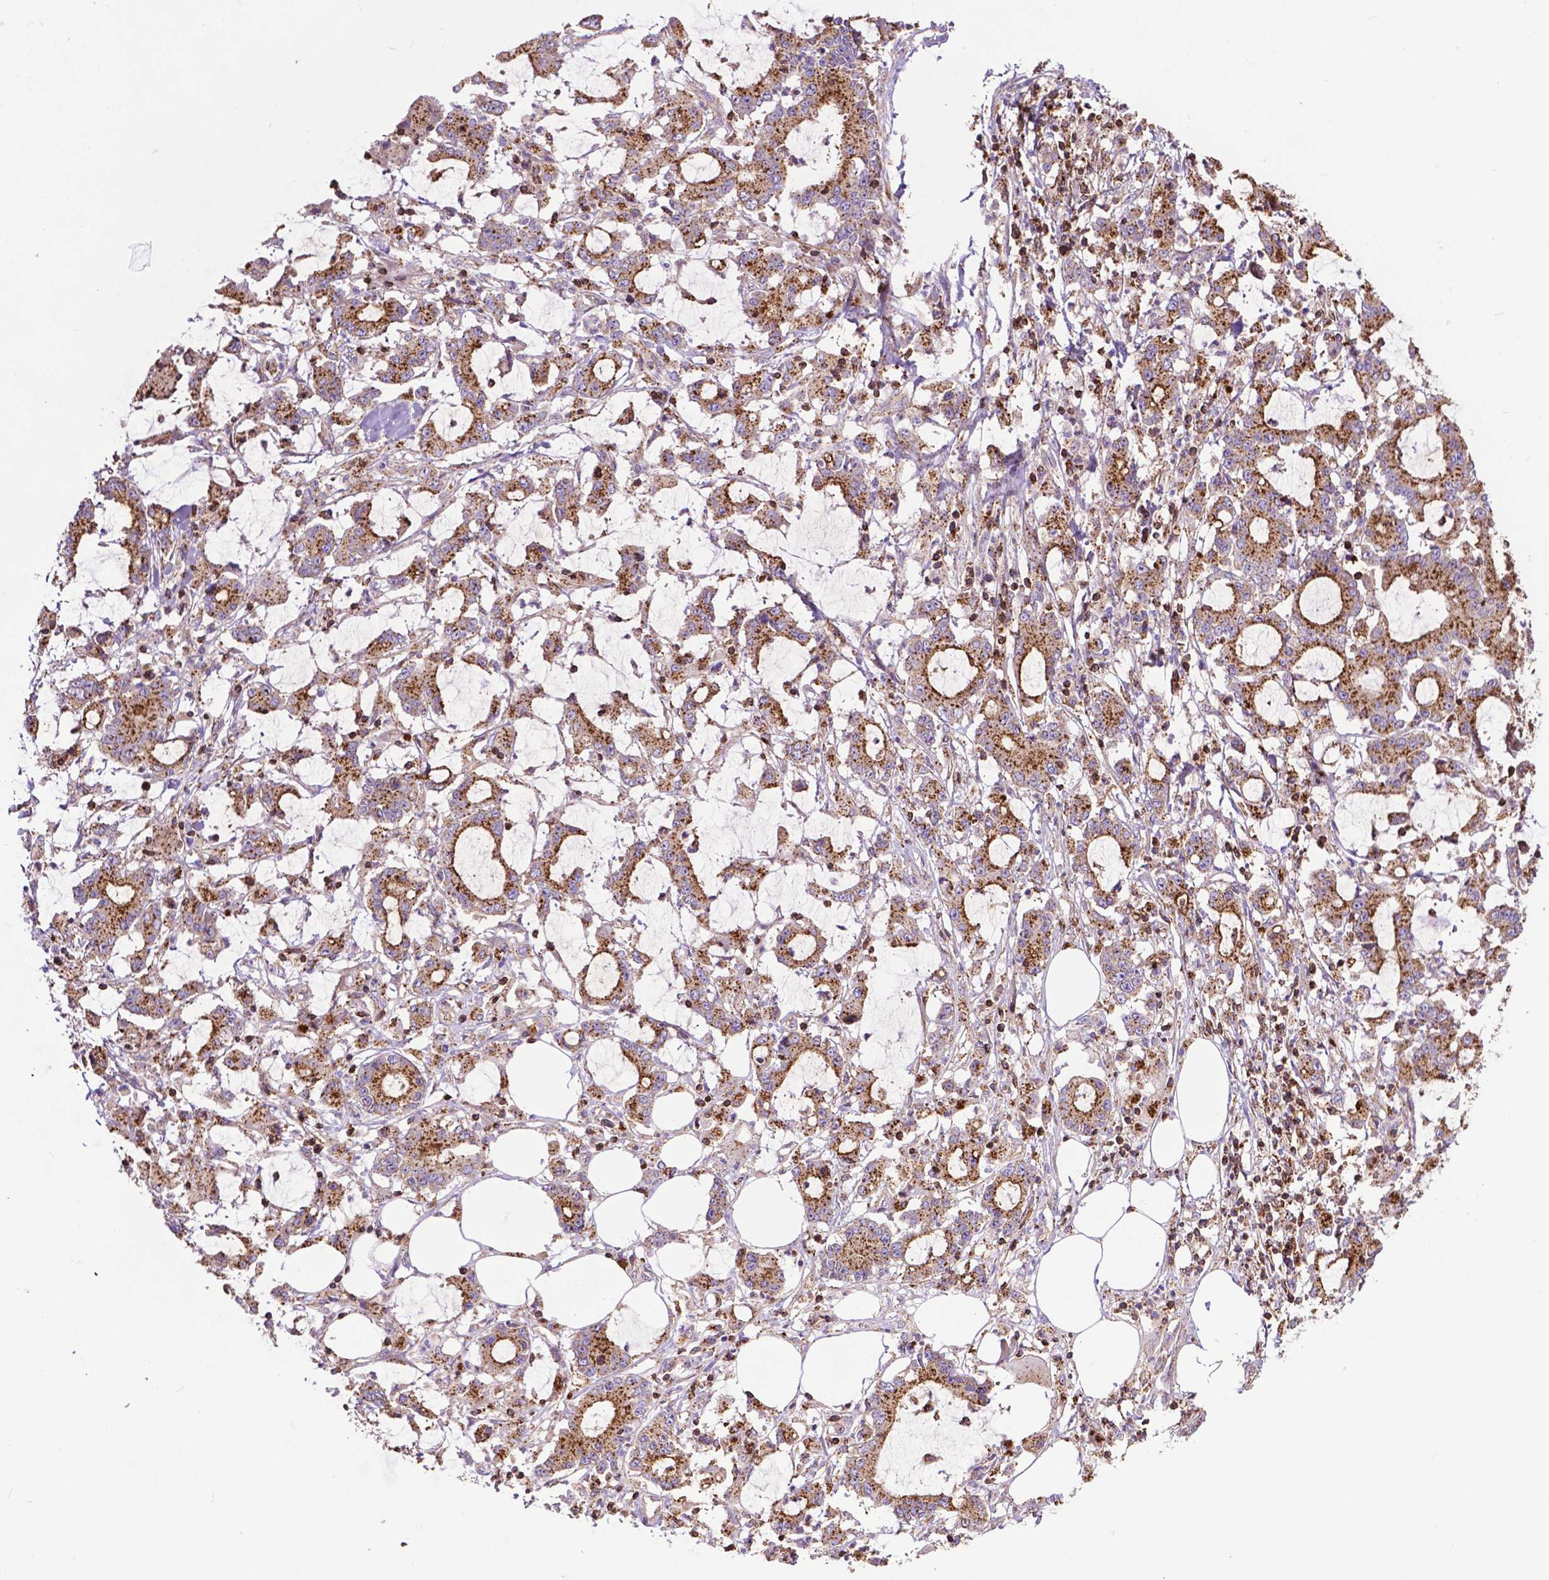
{"staining": {"intensity": "moderate", "quantity": ">75%", "location": "cytoplasmic/membranous"}, "tissue": "stomach cancer", "cell_type": "Tumor cells", "image_type": "cancer", "snomed": [{"axis": "morphology", "description": "Adenocarcinoma, NOS"}, {"axis": "topography", "description": "Stomach, upper"}], "caption": "Immunohistochemistry (IHC) of stomach adenocarcinoma reveals medium levels of moderate cytoplasmic/membranous staining in about >75% of tumor cells. (IHC, brightfield microscopy, high magnification).", "gene": "CHMP4A", "patient": {"sex": "male", "age": 68}}